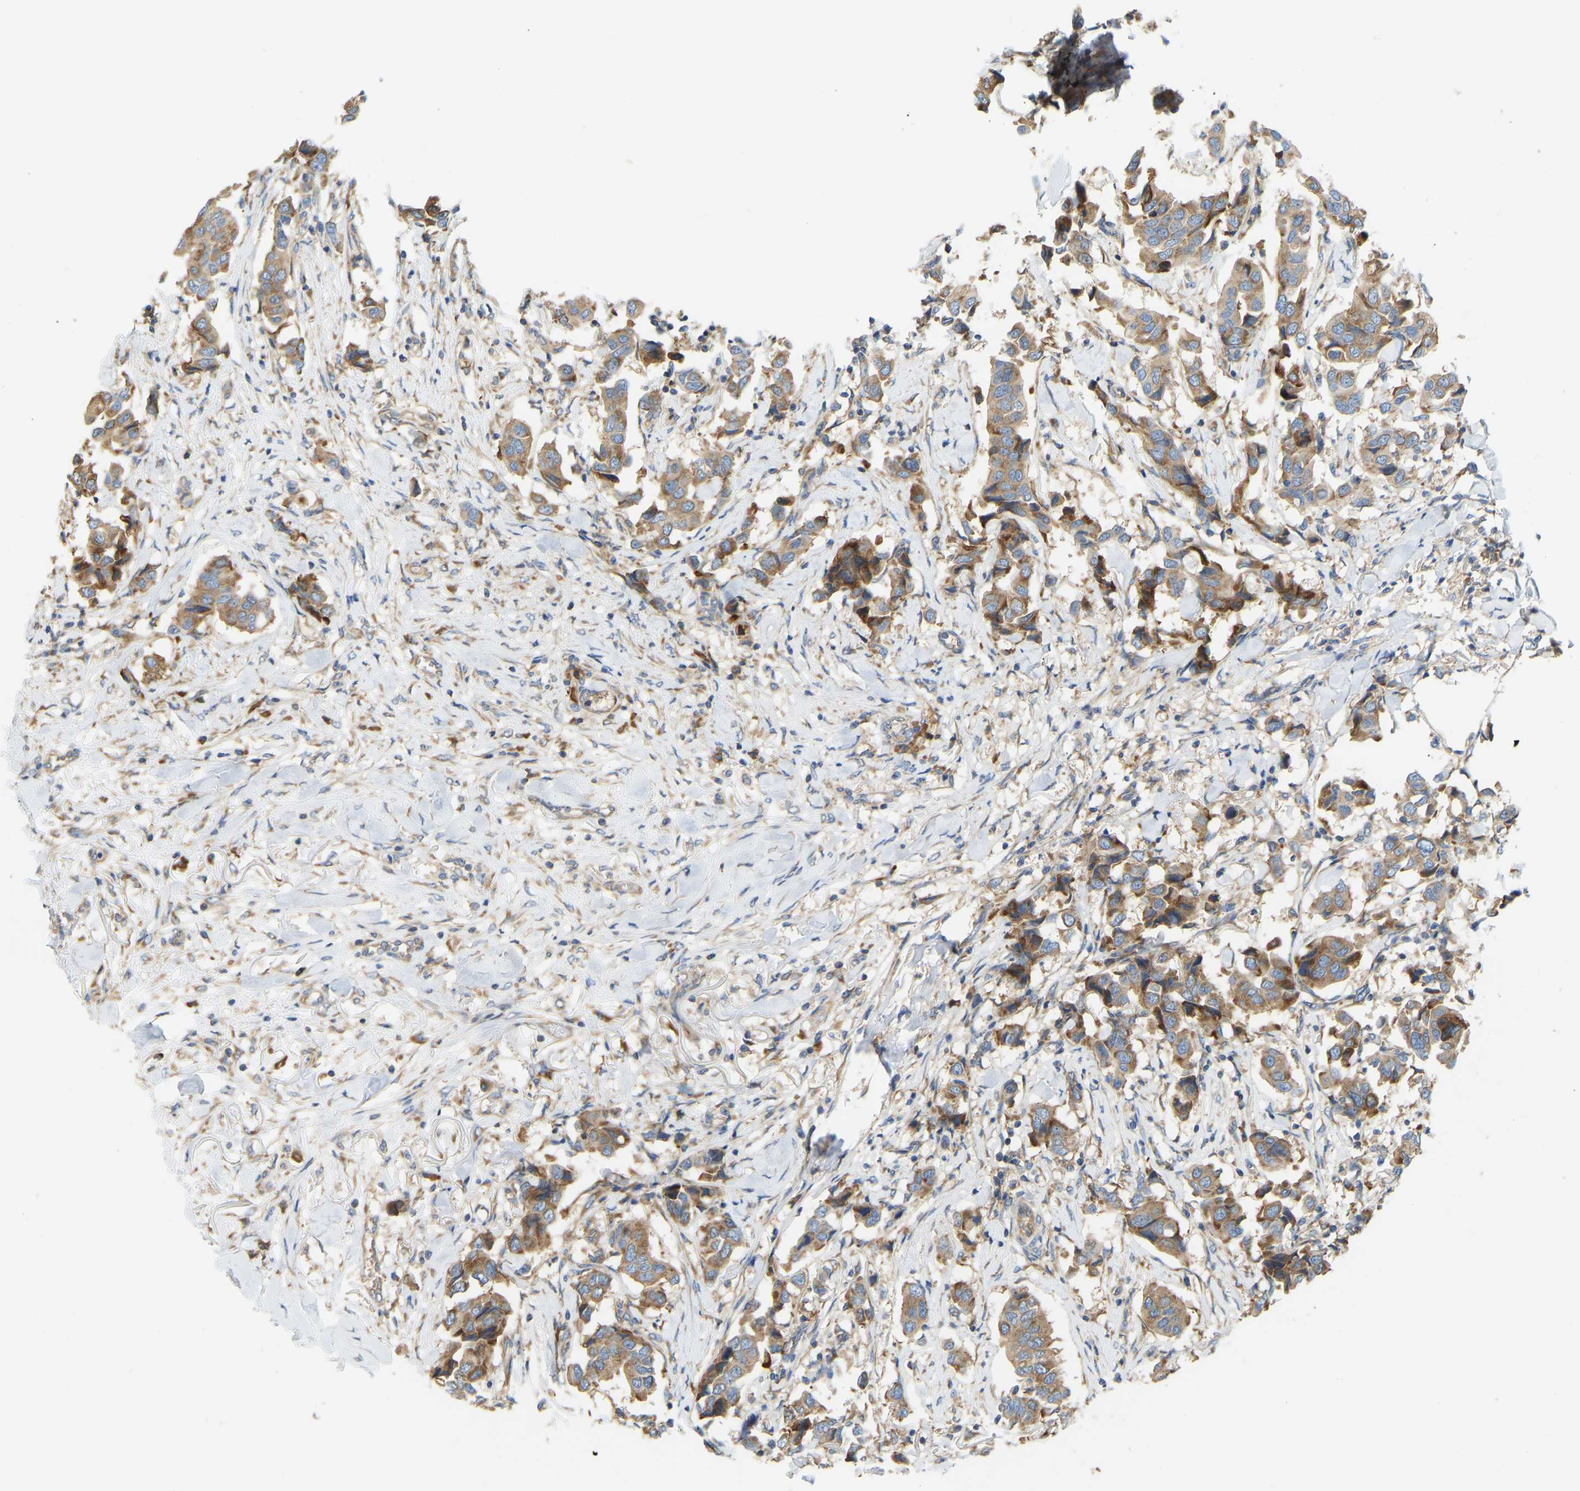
{"staining": {"intensity": "moderate", "quantity": ">75%", "location": "cytoplasmic/membranous"}, "tissue": "breast cancer", "cell_type": "Tumor cells", "image_type": "cancer", "snomed": [{"axis": "morphology", "description": "Duct carcinoma"}, {"axis": "topography", "description": "Breast"}], "caption": "Immunohistochemical staining of breast cancer (infiltrating ductal carcinoma) exhibits medium levels of moderate cytoplasmic/membranous protein expression in about >75% of tumor cells.", "gene": "RPS6KB2", "patient": {"sex": "female", "age": 80}}